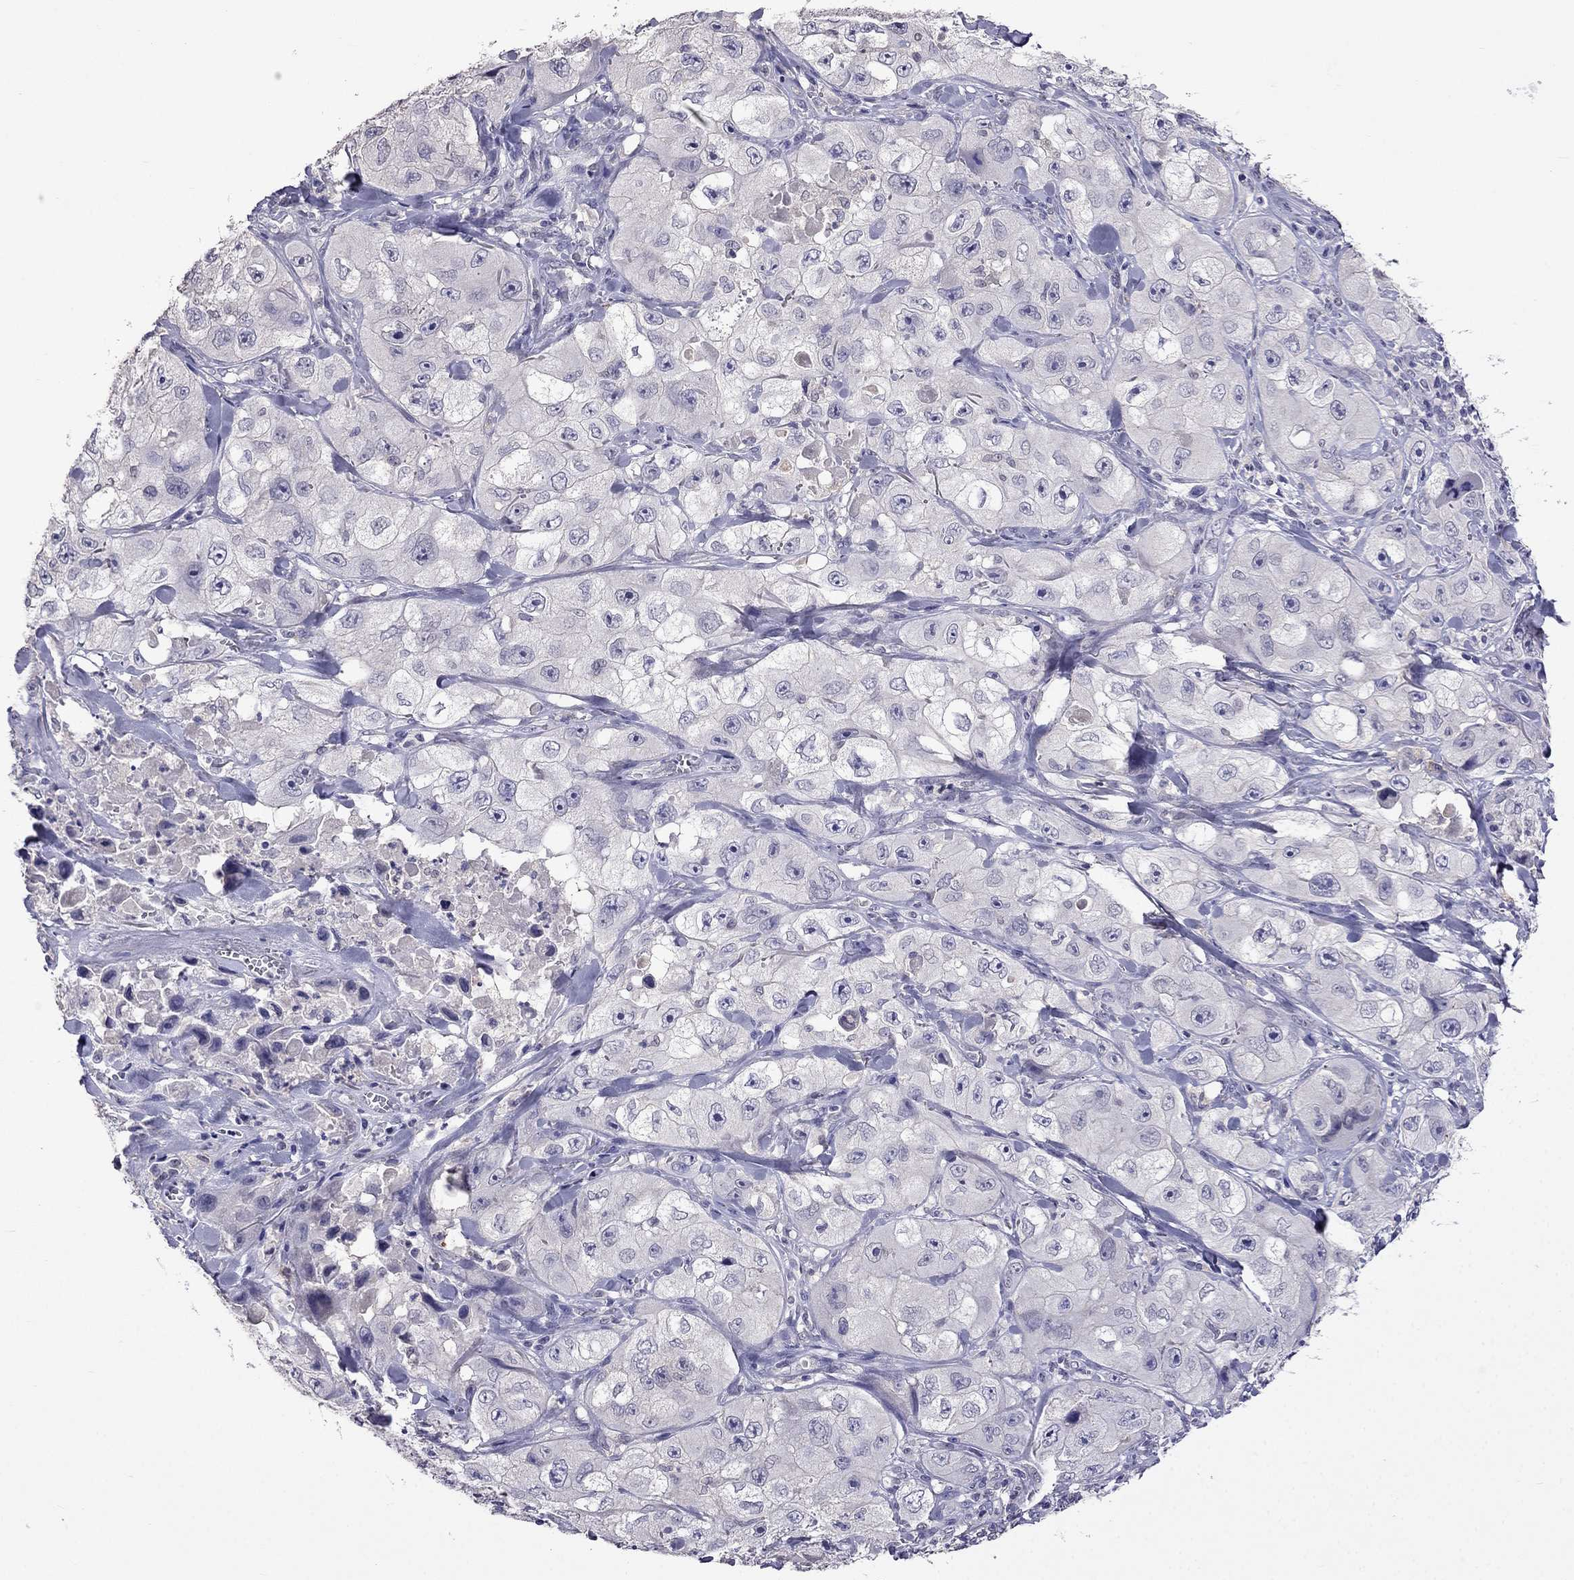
{"staining": {"intensity": "negative", "quantity": "none", "location": "none"}, "tissue": "skin cancer", "cell_type": "Tumor cells", "image_type": "cancer", "snomed": [{"axis": "morphology", "description": "Squamous cell carcinoma, NOS"}, {"axis": "topography", "description": "Skin"}, {"axis": "topography", "description": "Subcutis"}], "caption": "An IHC image of skin cancer is shown. There is no staining in tumor cells of skin cancer.", "gene": "AQP9", "patient": {"sex": "male", "age": 73}}